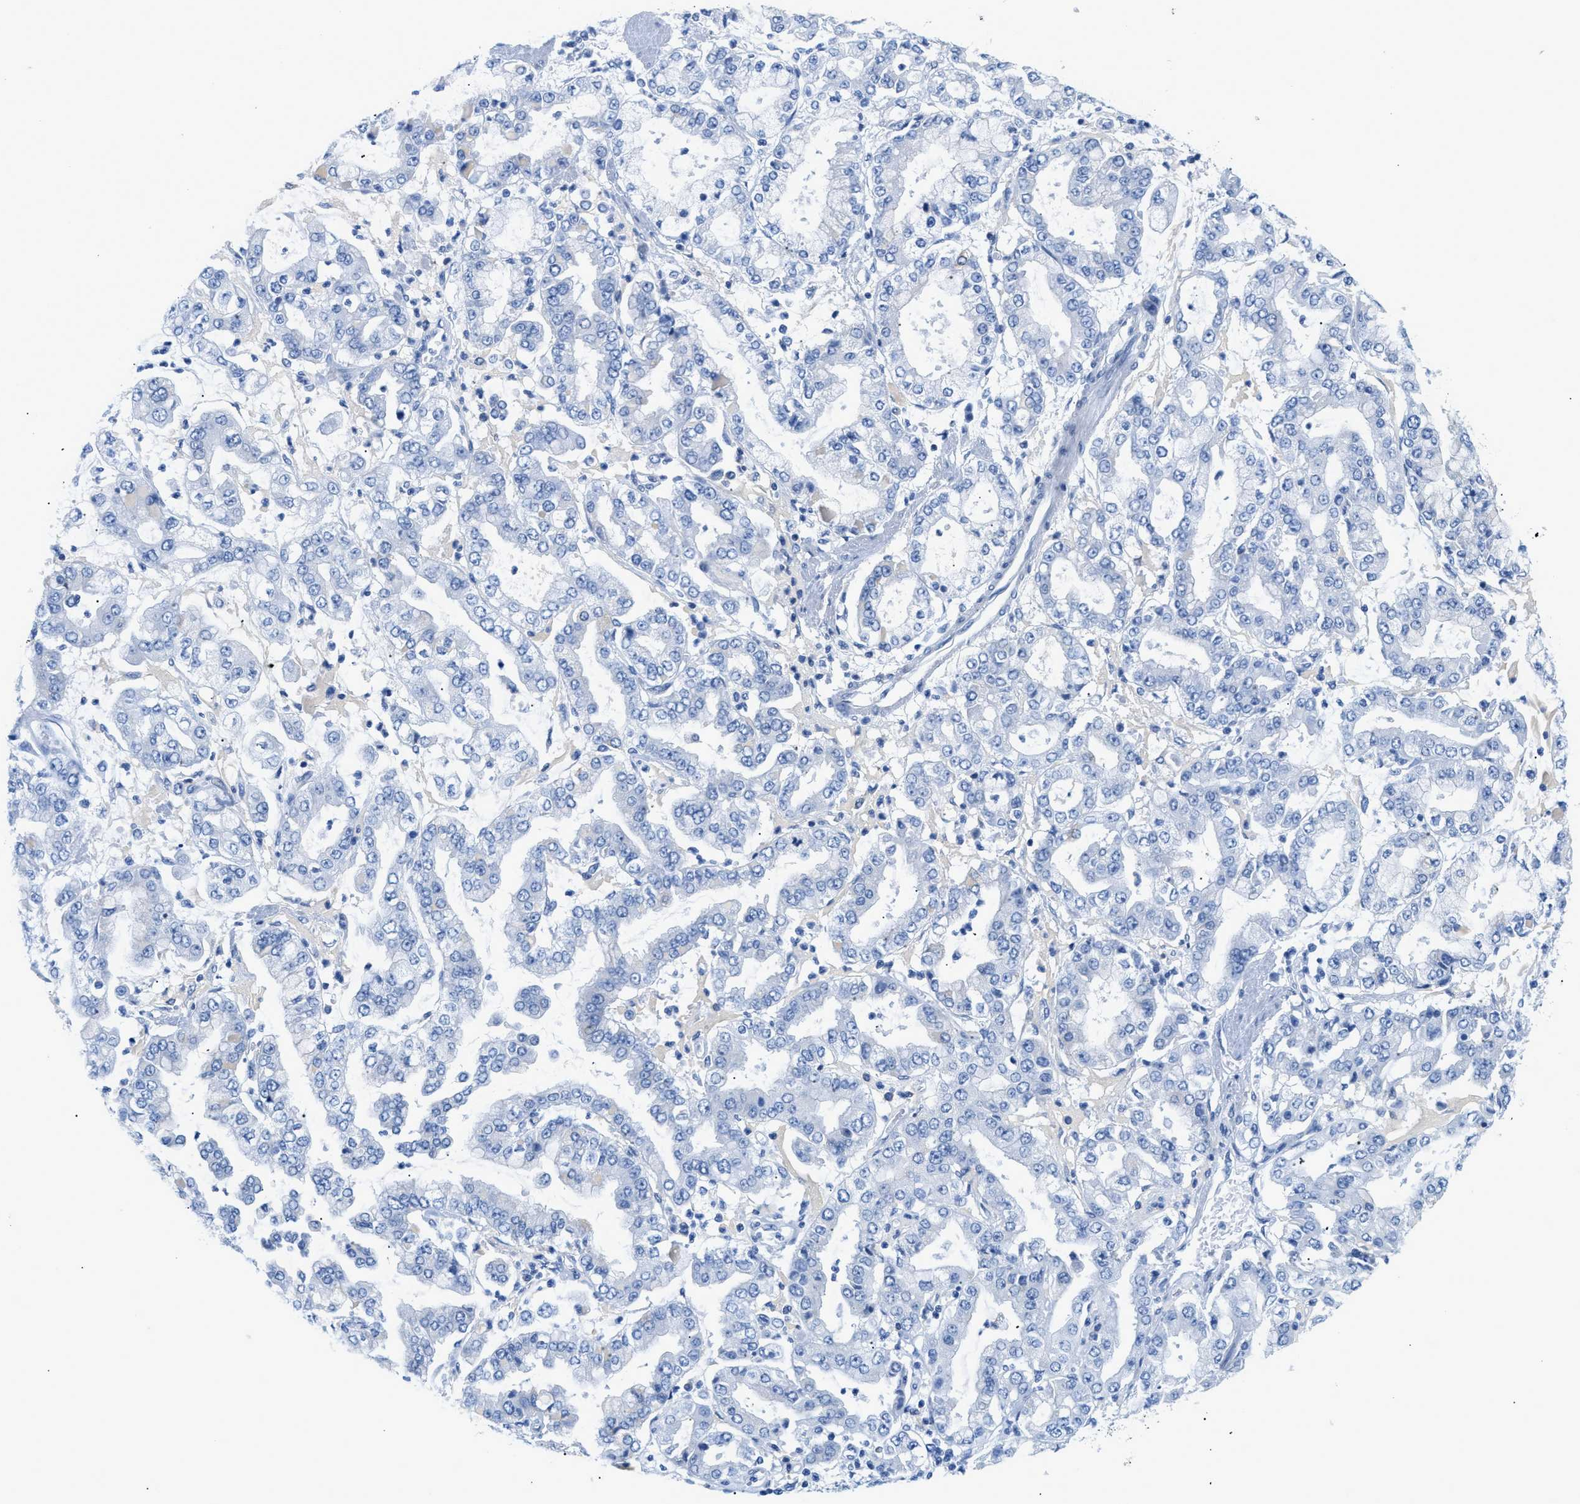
{"staining": {"intensity": "negative", "quantity": "none", "location": "none"}, "tissue": "stomach cancer", "cell_type": "Tumor cells", "image_type": "cancer", "snomed": [{"axis": "morphology", "description": "Adenocarcinoma, NOS"}, {"axis": "topography", "description": "Stomach"}], "caption": "Human adenocarcinoma (stomach) stained for a protein using immunohistochemistry displays no expression in tumor cells.", "gene": "FDCSP", "patient": {"sex": "male", "age": 76}}